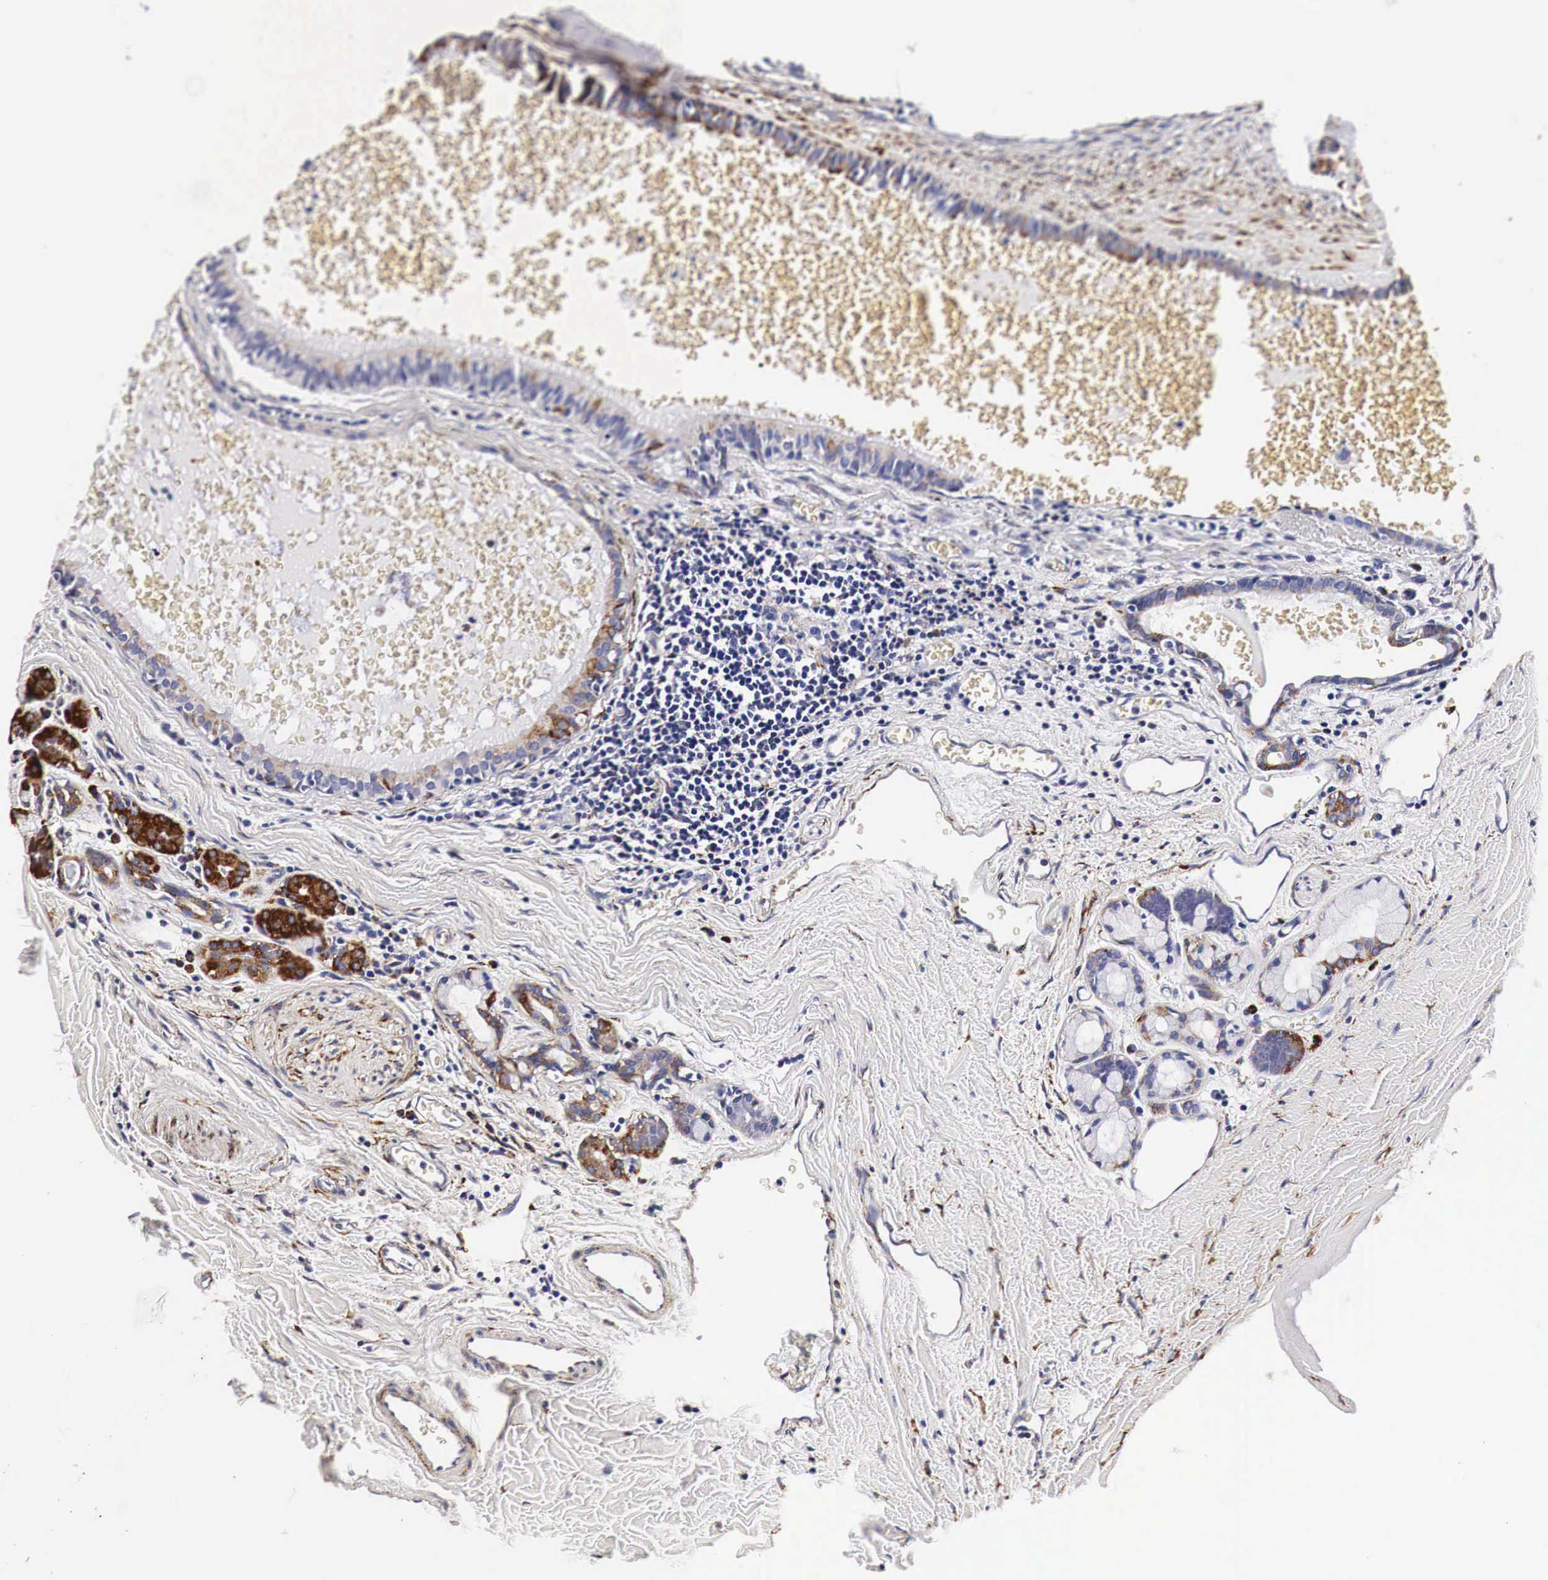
{"staining": {"intensity": "strong", "quantity": ">75%", "location": "cytoplasmic/membranous"}, "tissue": "carcinoid", "cell_type": "Tumor cells", "image_type": "cancer", "snomed": [{"axis": "morphology", "description": "Carcinoid, malignant, NOS"}, {"axis": "topography", "description": "Bronchus"}], "caption": "A brown stain labels strong cytoplasmic/membranous positivity of a protein in carcinoid tumor cells.", "gene": "CKAP4", "patient": {"sex": "male", "age": 55}}